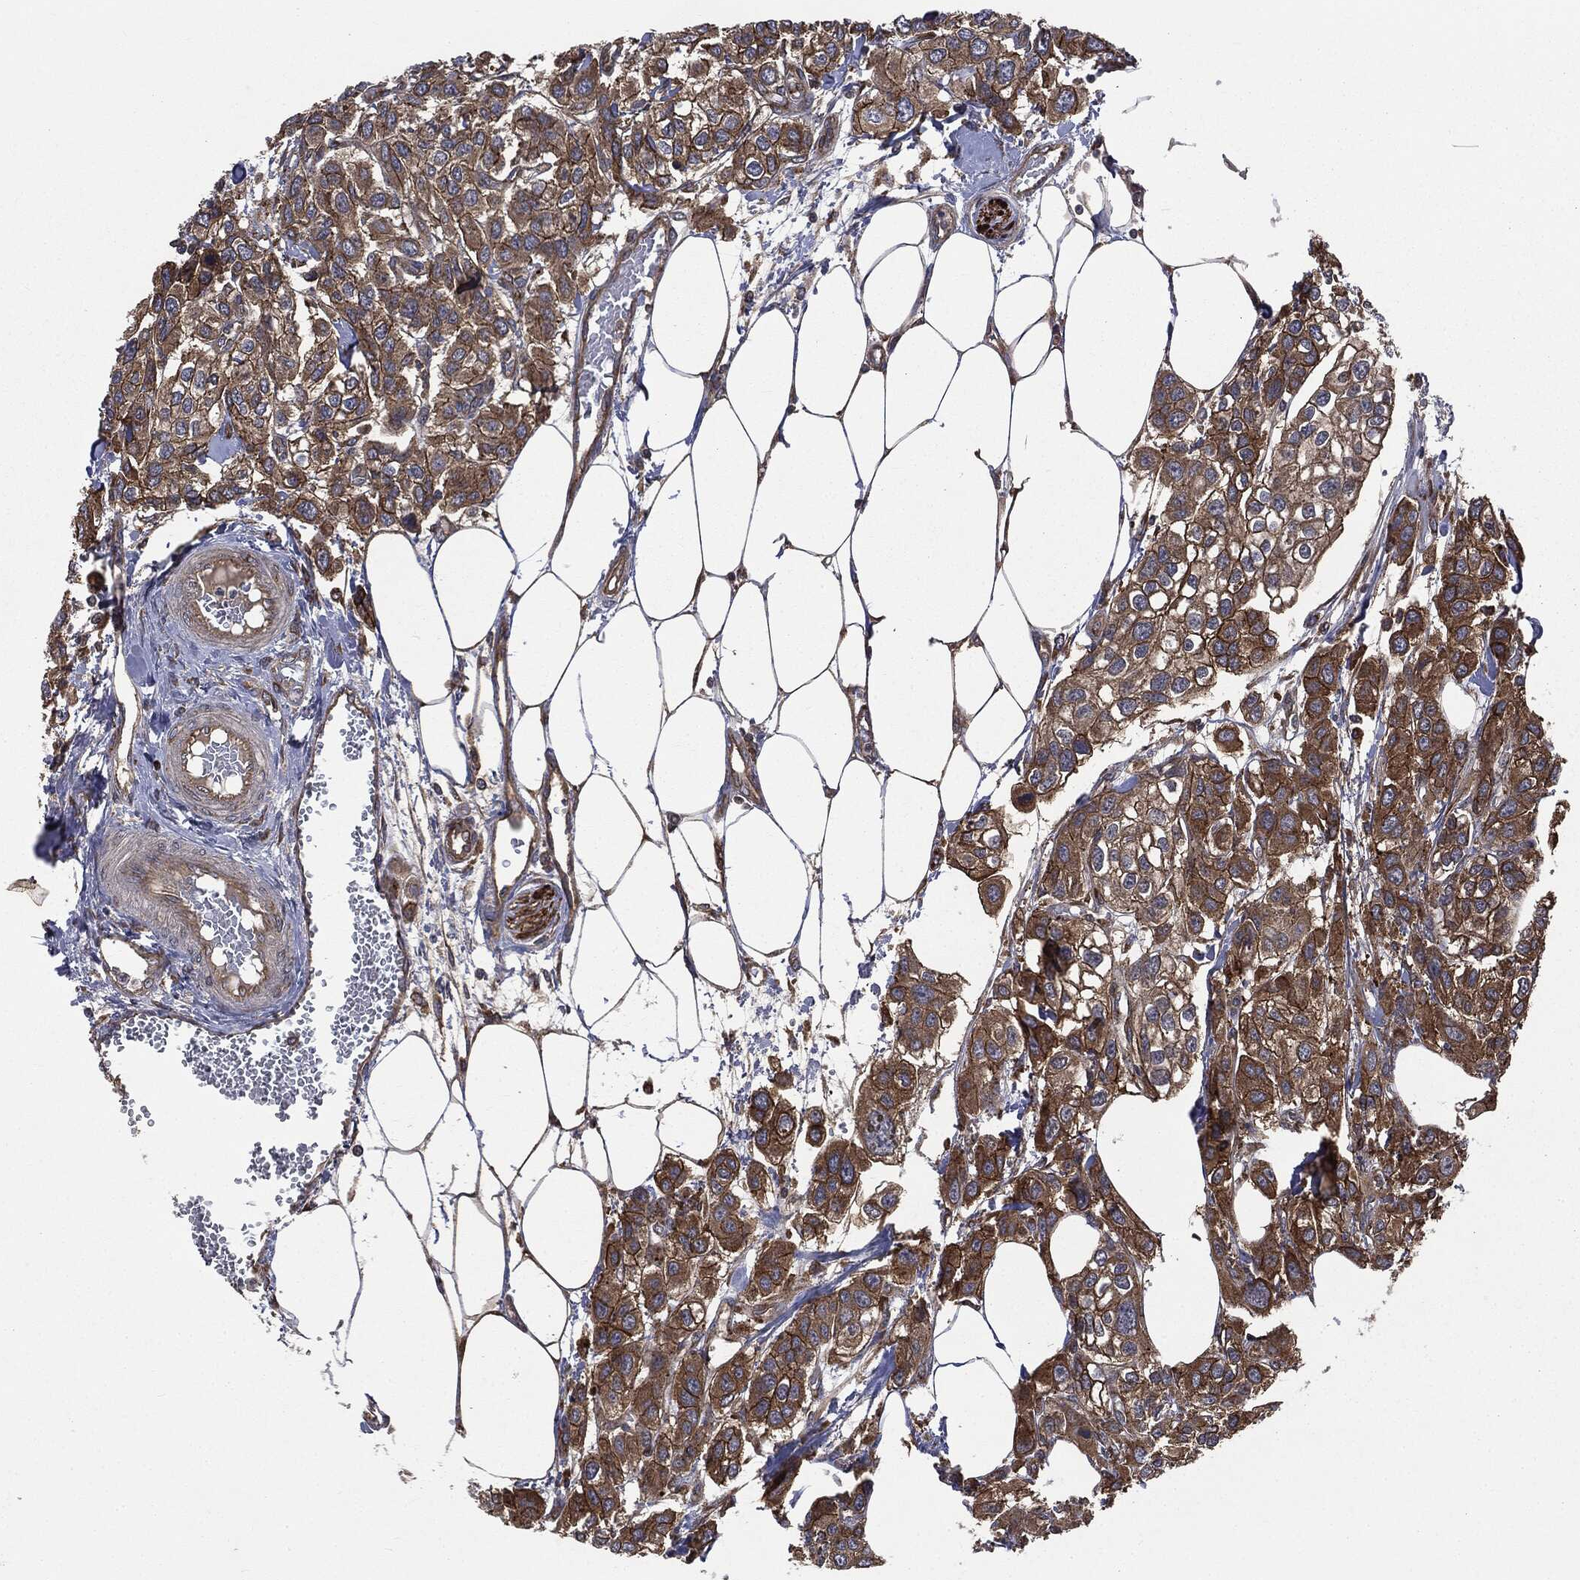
{"staining": {"intensity": "strong", "quantity": ">75%", "location": "cytoplasmic/membranous"}, "tissue": "urothelial cancer", "cell_type": "Tumor cells", "image_type": "cancer", "snomed": [{"axis": "morphology", "description": "Urothelial carcinoma, High grade"}, {"axis": "topography", "description": "Urinary bladder"}], "caption": "IHC of high-grade urothelial carcinoma shows high levels of strong cytoplasmic/membranous expression in about >75% of tumor cells.", "gene": "PLOD3", "patient": {"sex": "male", "age": 67}}